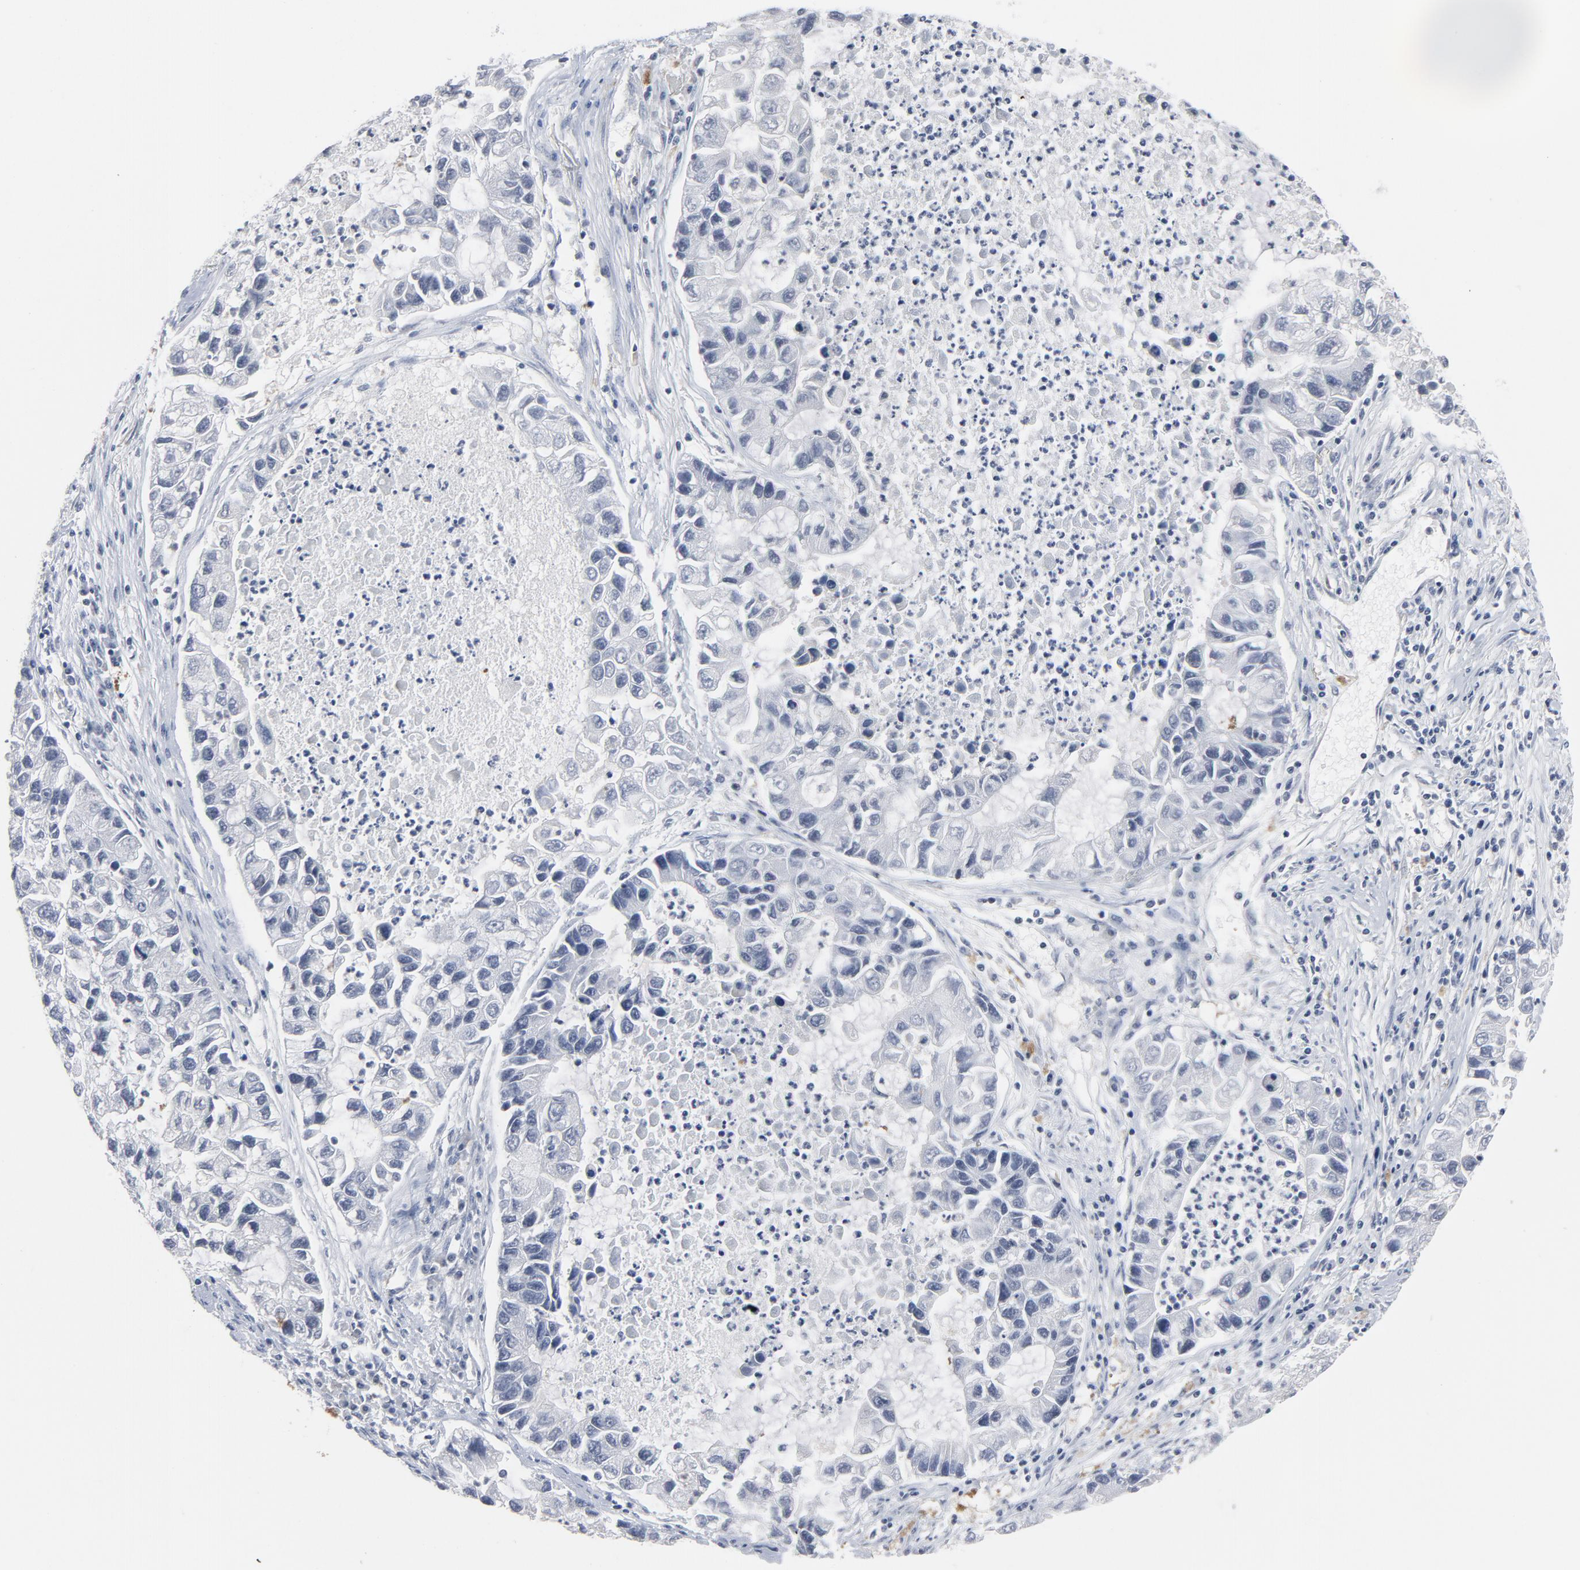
{"staining": {"intensity": "negative", "quantity": "none", "location": "none"}, "tissue": "lung cancer", "cell_type": "Tumor cells", "image_type": "cancer", "snomed": [{"axis": "morphology", "description": "Adenocarcinoma, NOS"}, {"axis": "topography", "description": "Lung"}], "caption": "There is no significant expression in tumor cells of lung adenocarcinoma.", "gene": "GABPA", "patient": {"sex": "female", "age": 51}}